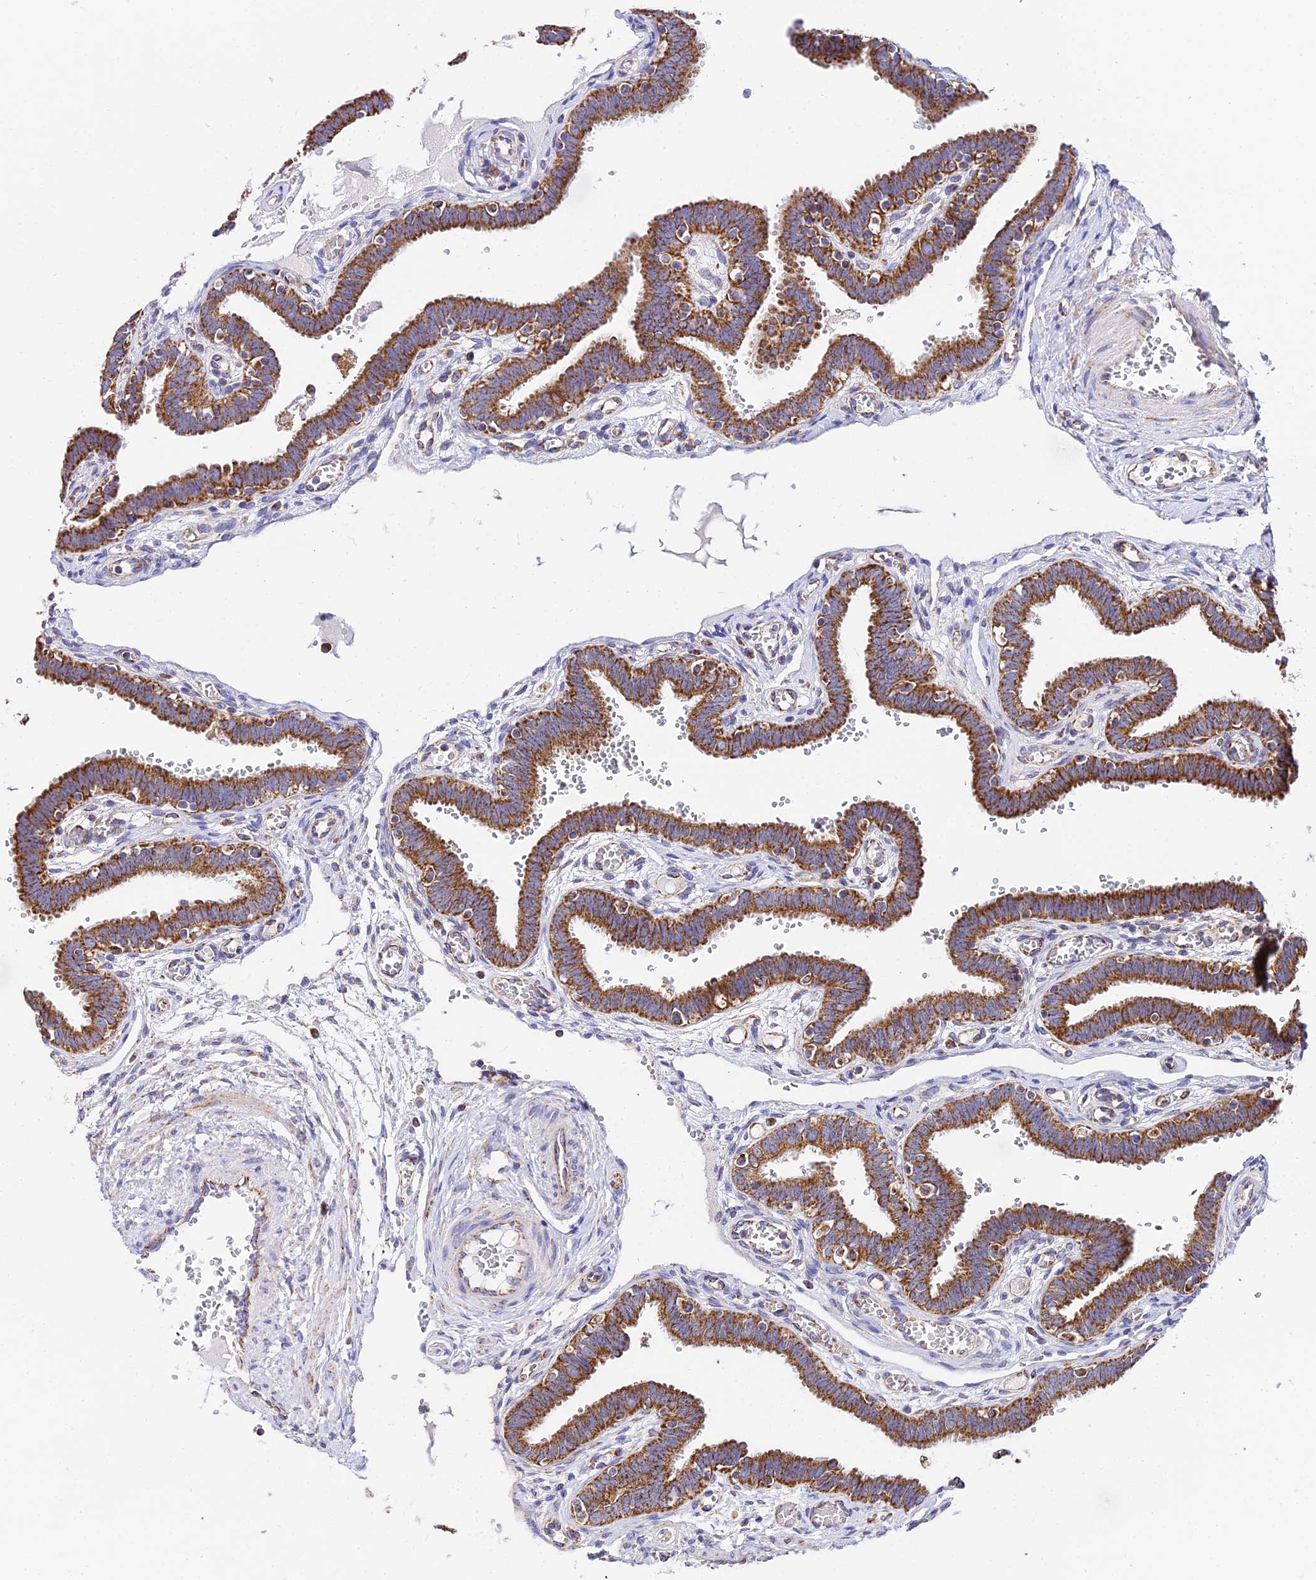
{"staining": {"intensity": "strong", "quantity": ">75%", "location": "cytoplasmic/membranous"}, "tissue": "fallopian tube", "cell_type": "Glandular cells", "image_type": "normal", "snomed": [{"axis": "morphology", "description": "Normal tissue, NOS"}, {"axis": "topography", "description": "Fallopian tube"}, {"axis": "topography", "description": "Placenta"}], "caption": "DAB immunohistochemical staining of normal human fallopian tube reveals strong cytoplasmic/membranous protein positivity in approximately >75% of glandular cells.", "gene": "OCIAD1", "patient": {"sex": "female", "age": 32}}